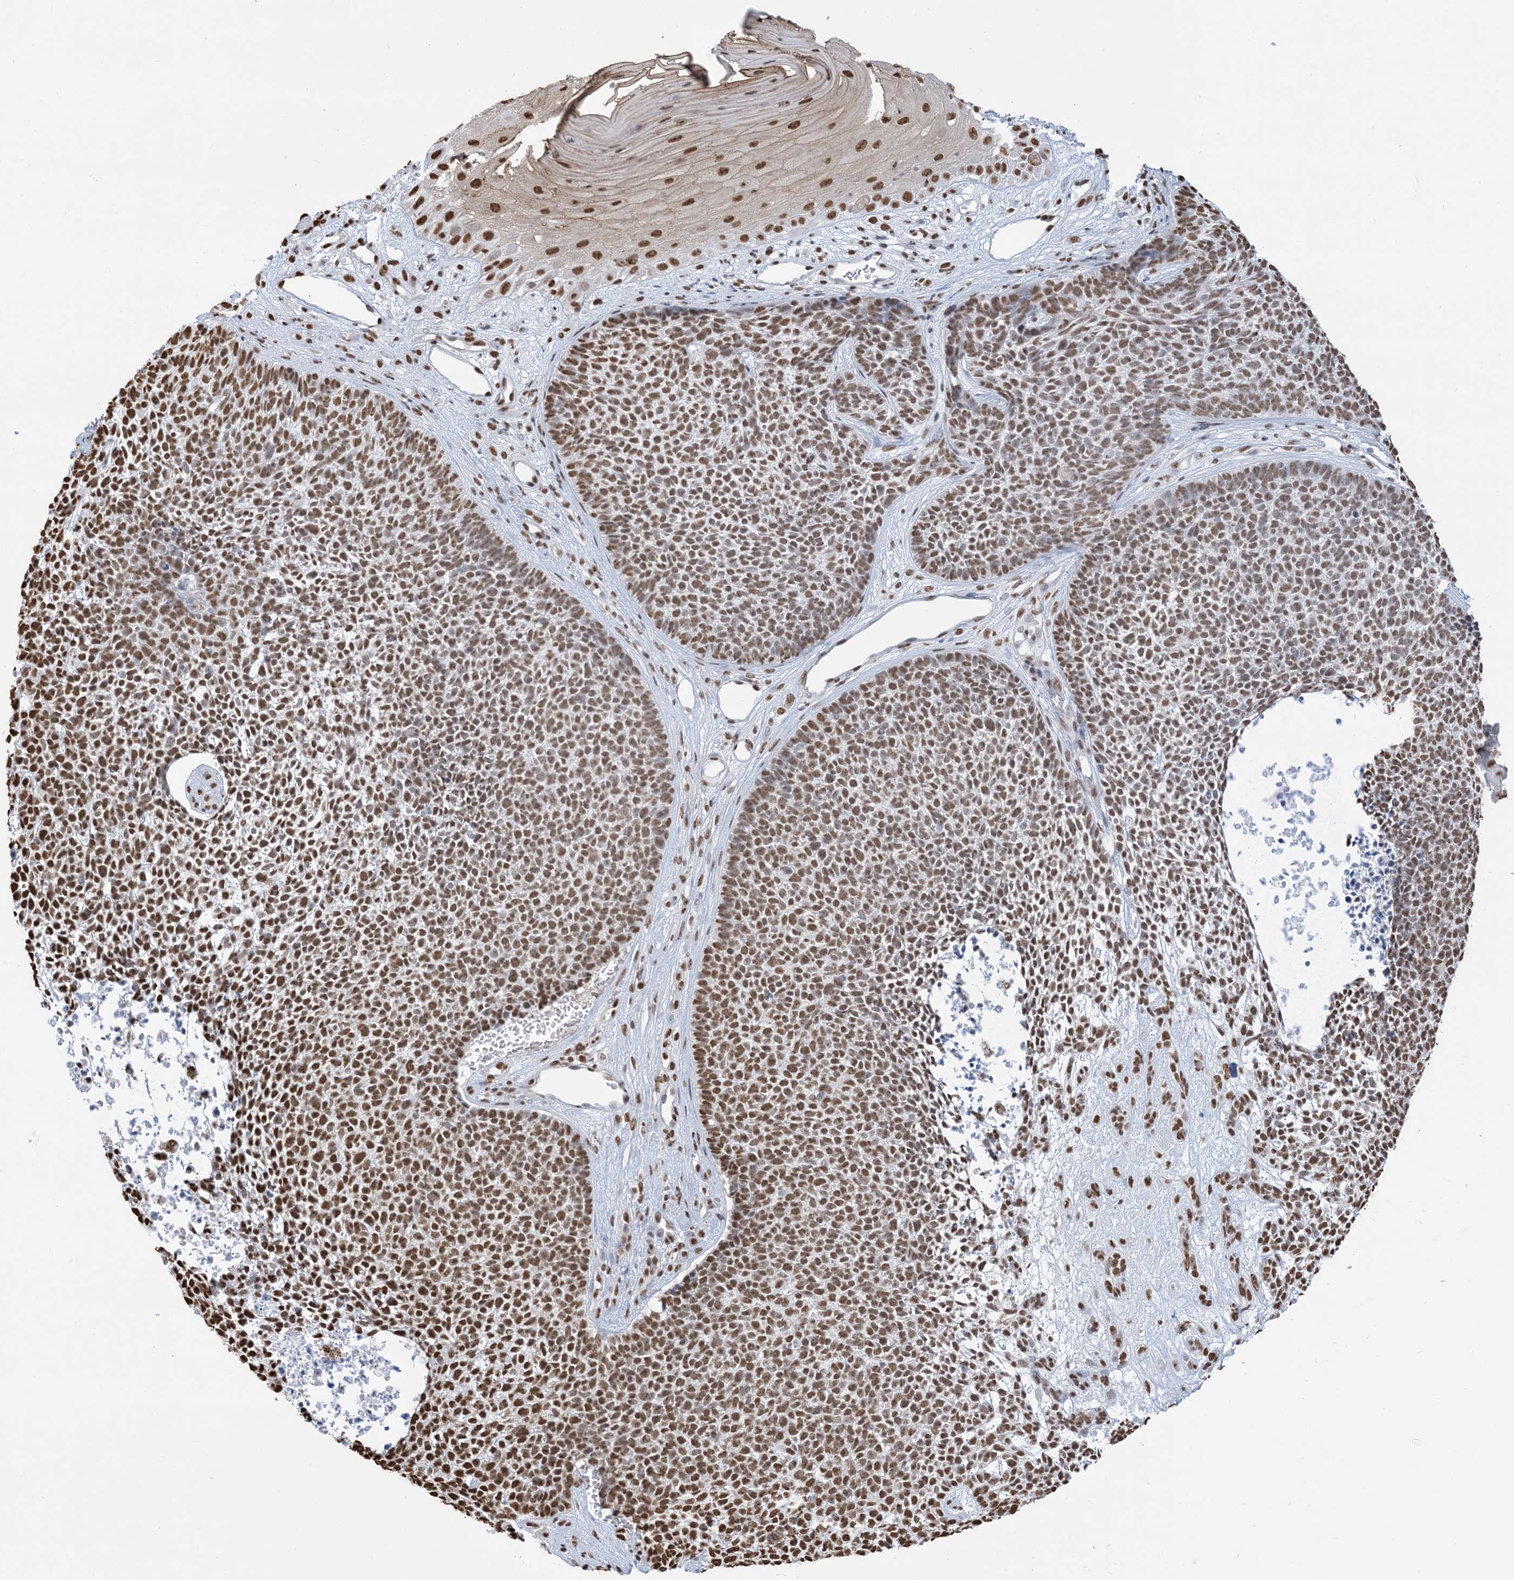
{"staining": {"intensity": "moderate", "quantity": ">75%", "location": "nuclear"}, "tissue": "skin cancer", "cell_type": "Tumor cells", "image_type": "cancer", "snomed": [{"axis": "morphology", "description": "Basal cell carcinoma"}, {"axis": "topography", "description": "Skin"}], "caption": "Protein expression analysis of human skin cancer reveals moderate nuclear staining in approximately >75% of tumor cells.", "gene": "ZNF792", "patient": {"sex": "female", "age": 84}}